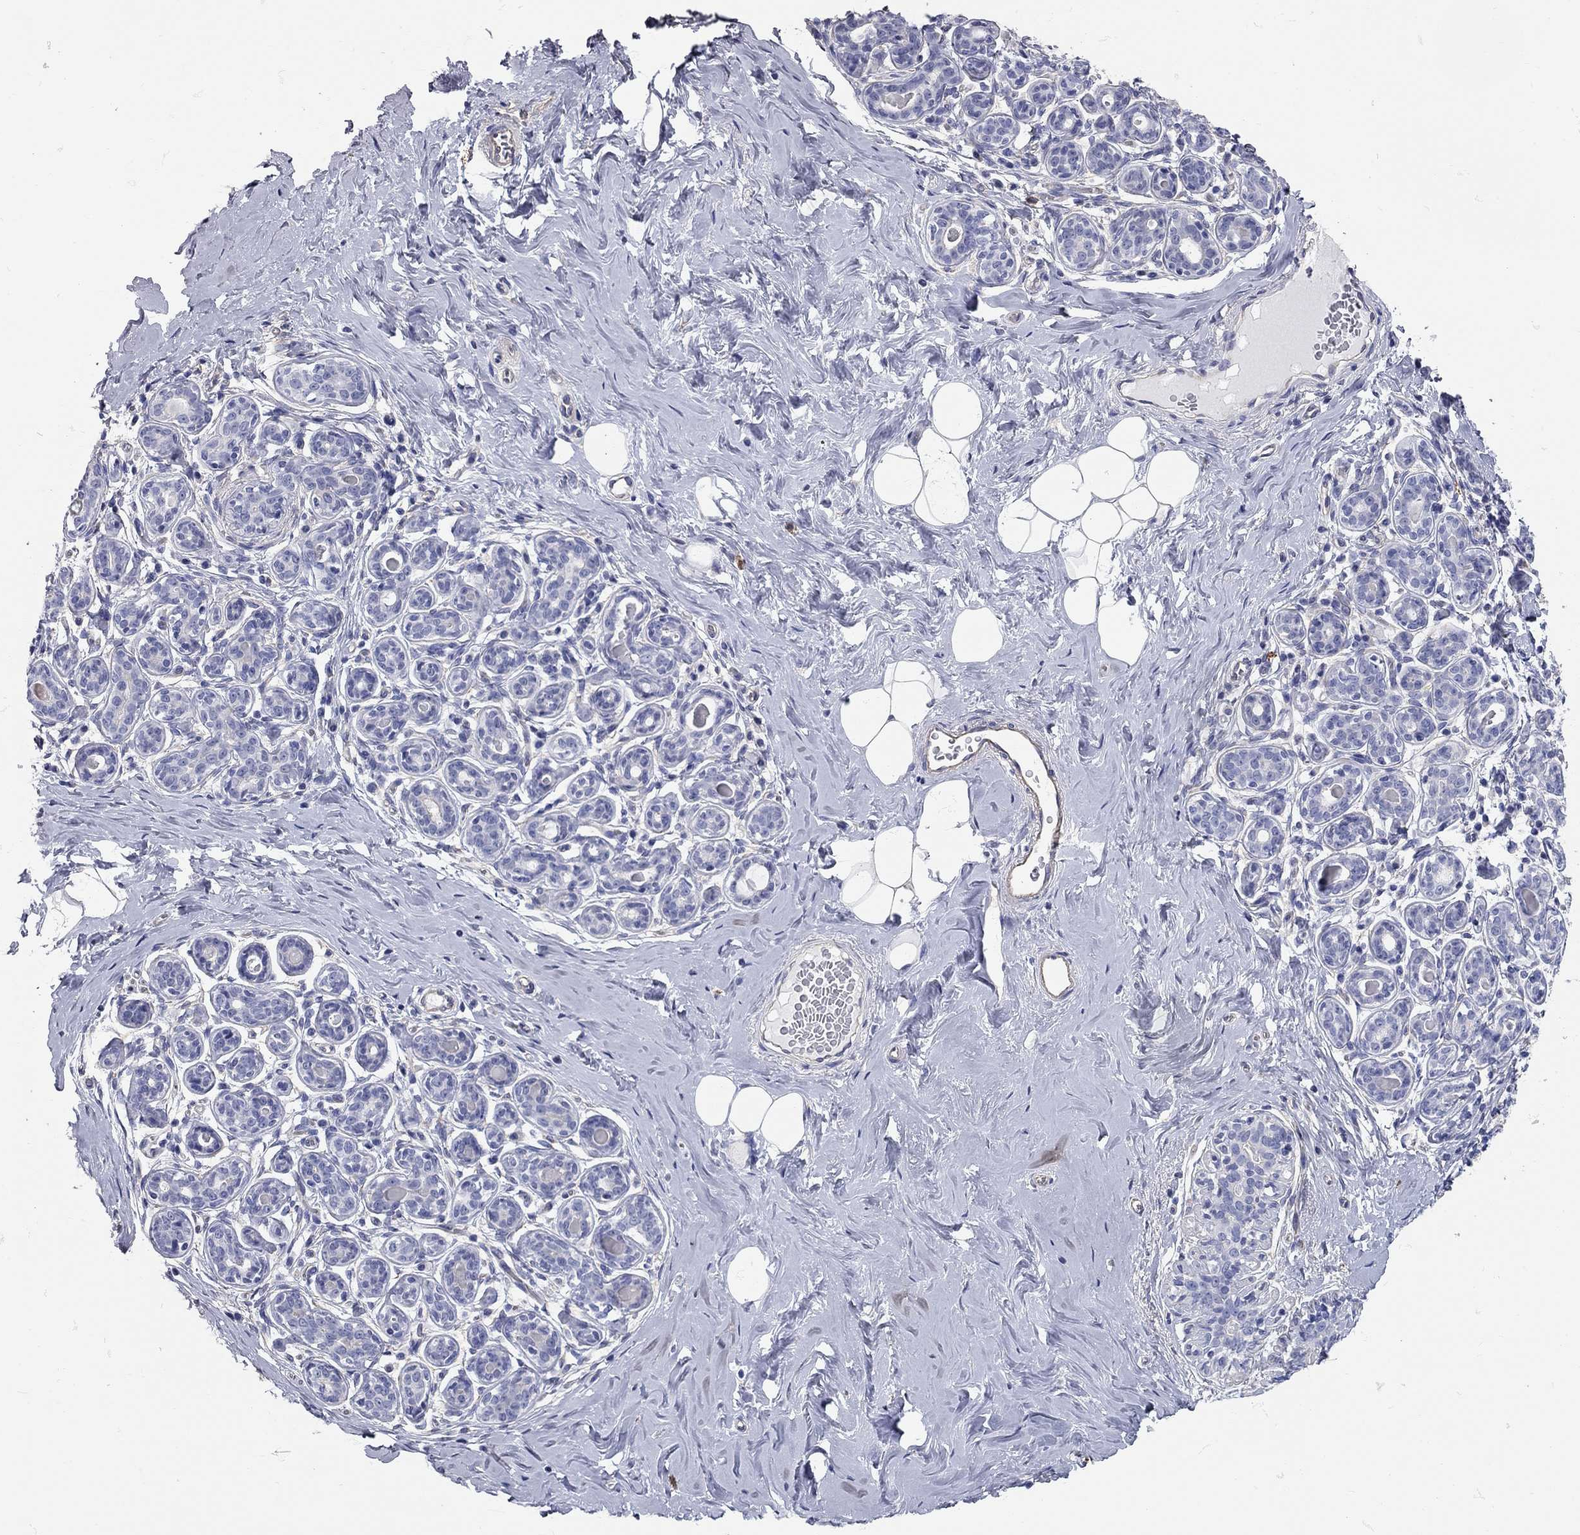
{"staining": {"intensity": "negative", "quantity": "none", "location": "none"}, "tissue": "breast", "cell_type": "Adipocytes", "image_type": "normal", "snomed": [{"axis": "morphology", "description": "Normal tissue, NOS"}, {"axis": "topography", "description": "Skin"}, {"axis": "topography", "description": "Breast"}], "caption": "Immunohistochemistry (IHC) histopathology image of benign human breast stained for a protein (brown), which shows no staining in adipocytes. (Brightfield microscopy of DAB IHC at high magnification).", "gene": "C10orf90", "patient": {"sex": "female", "age": 43}}